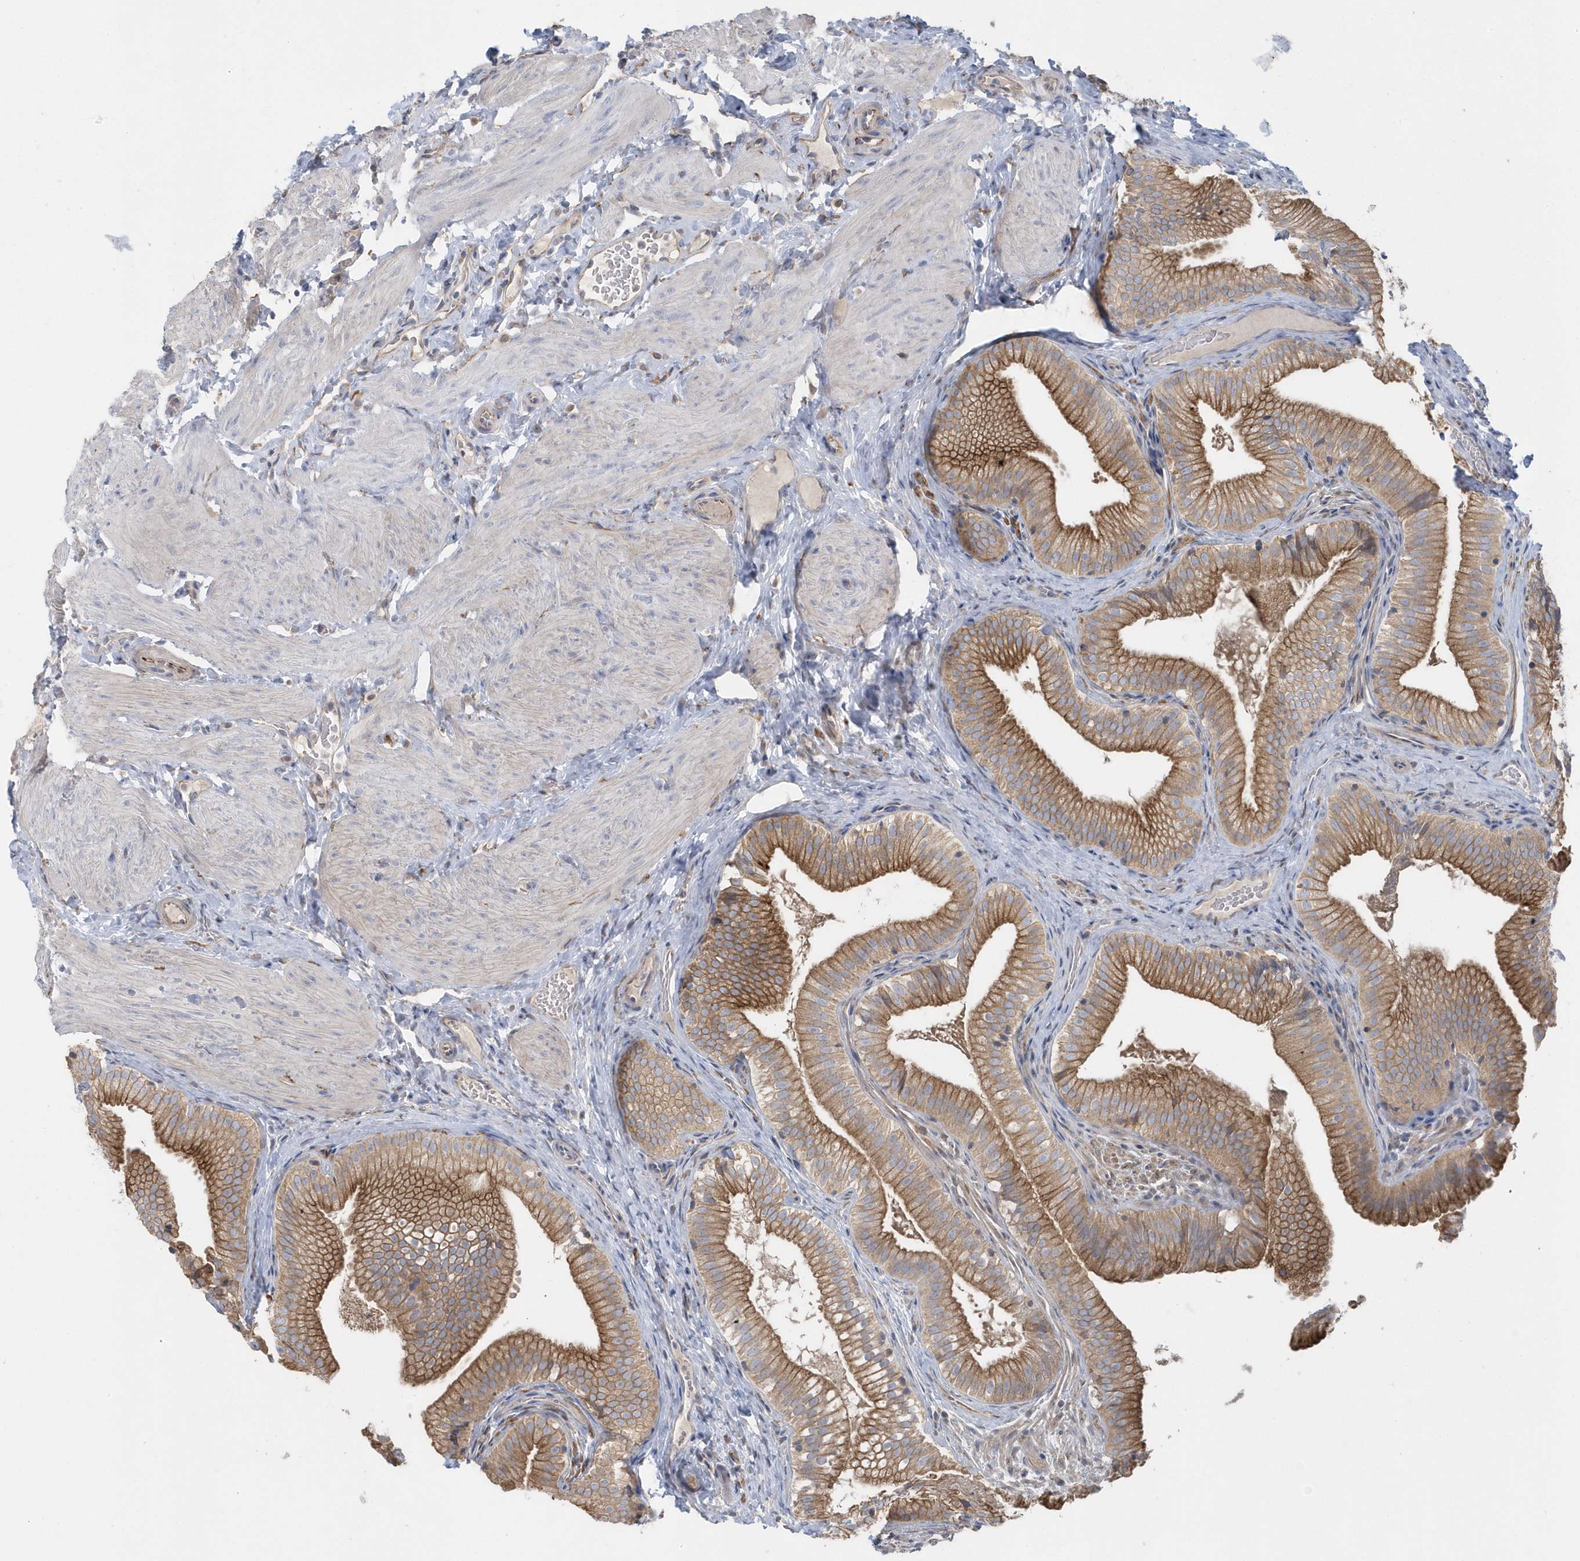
{"staining": {"intensity": "moderate", "quantity": ">75%", "location": "cytoplasmic/membranous"}, "tissue": "gallbladder", "cell_type": "Glandular cells", "image_type": "normal", "snomed": [{"axis": "morphology", "description": "Normal tissue, NOS"}, {"axis": "topography", "description": "Gallbladder"}], "caption": "A micrograph of human gallbladder stained for a protein reveals moderate cytoplasmic/membranous brown staining in glandular cells.", "gene": "RAB17", "patient": {"sex": "female", "age": 30}}